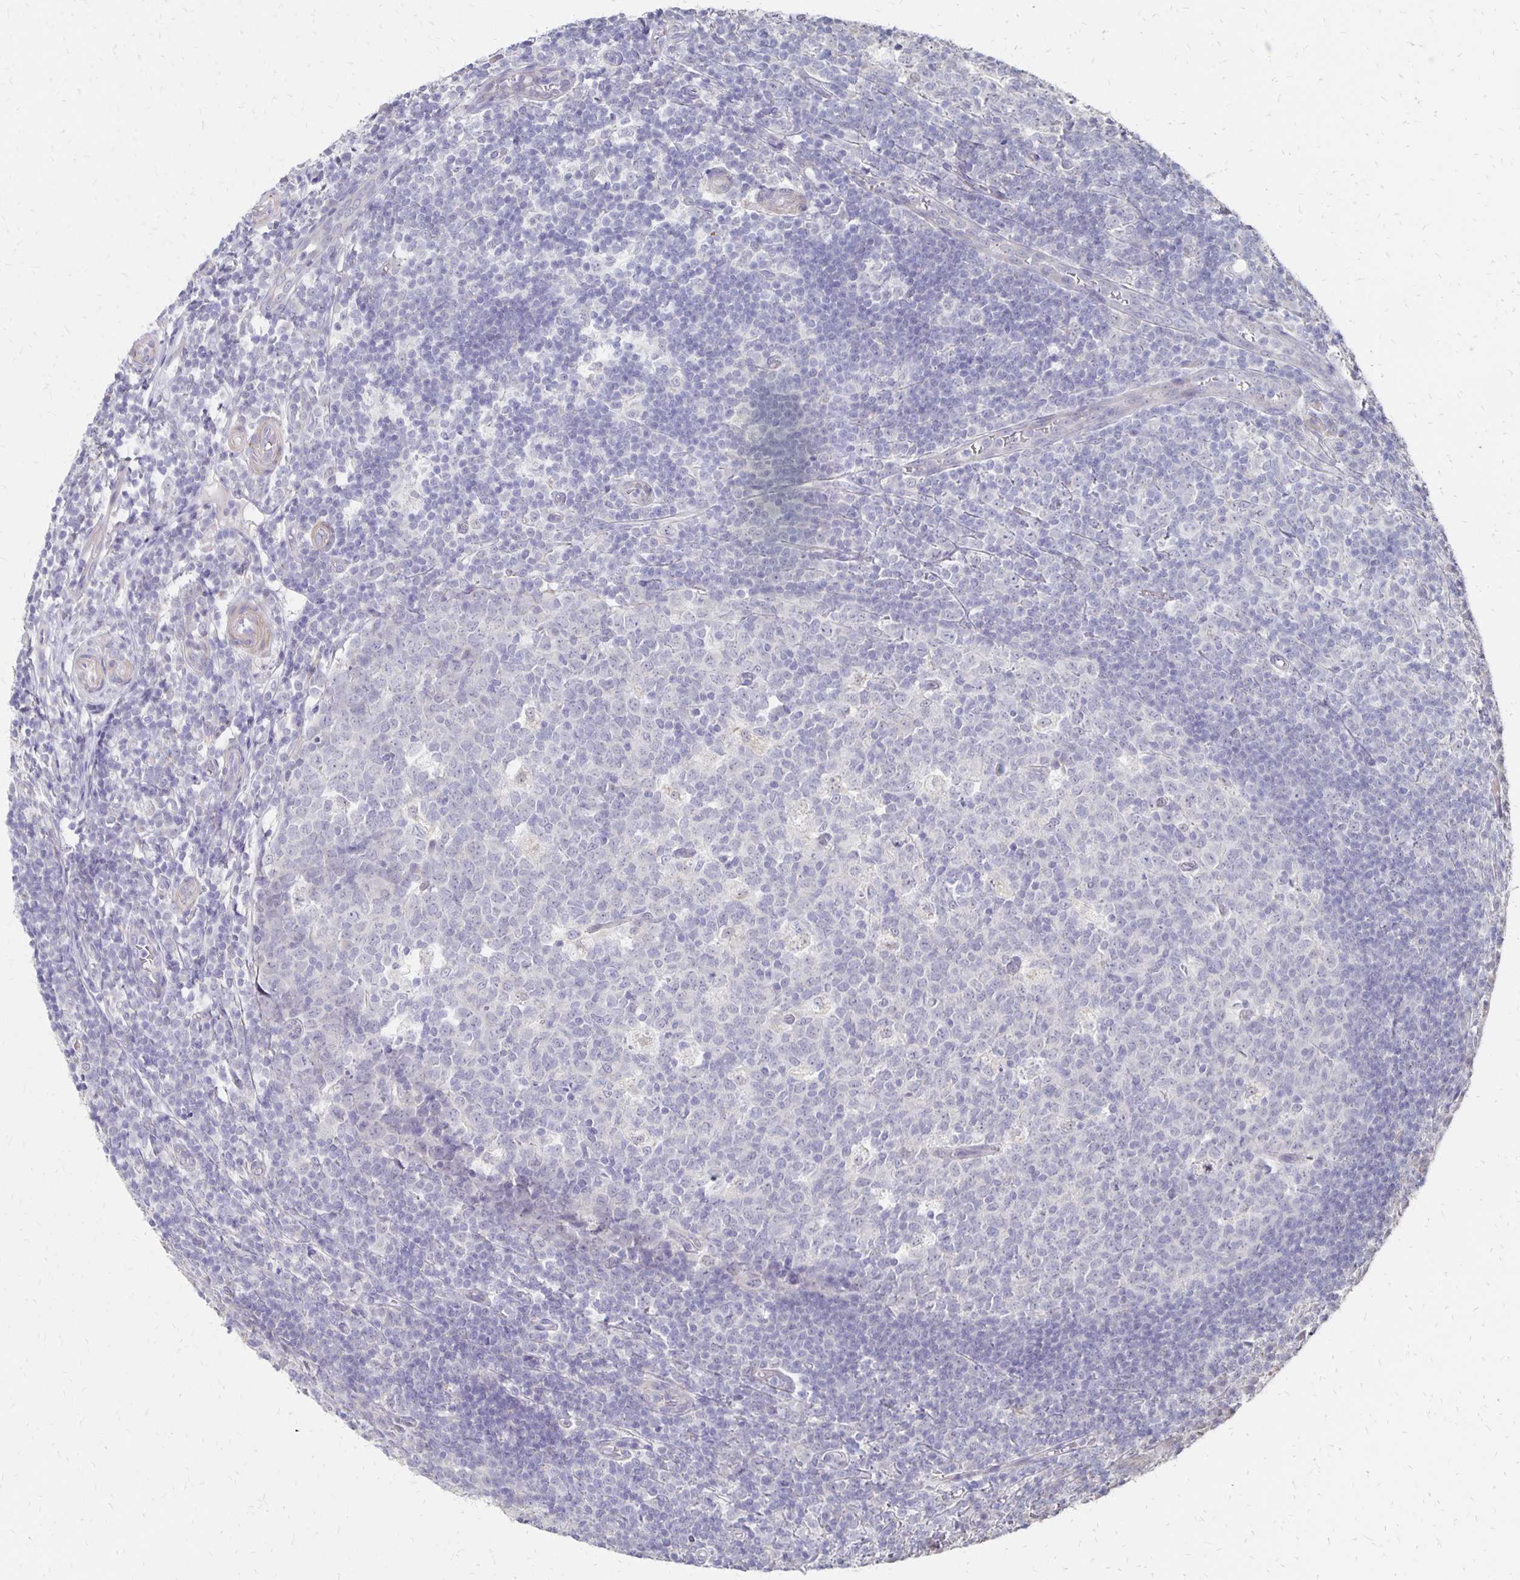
{"staining": {"intensity": "moderate", "quantity": ">75%", "location": "cytoplasmic/membranous"}, "tissue": "appendix", "cell_type": "Glandular cells", "image_type": "normal", "snomed": [{"axis": "morphology", "description": "Normal tissue, NOS"}, {"axis": "topography", "description": "Appendix"}], "caption": "The histopathology image demonstrates staining of benign appendix, revealing moderate cytoplasmic/membranous protein positivity (brown color) within glandular cells.", "gene": "ATOSB", "patient": {"sex": "male", "age": 18}}